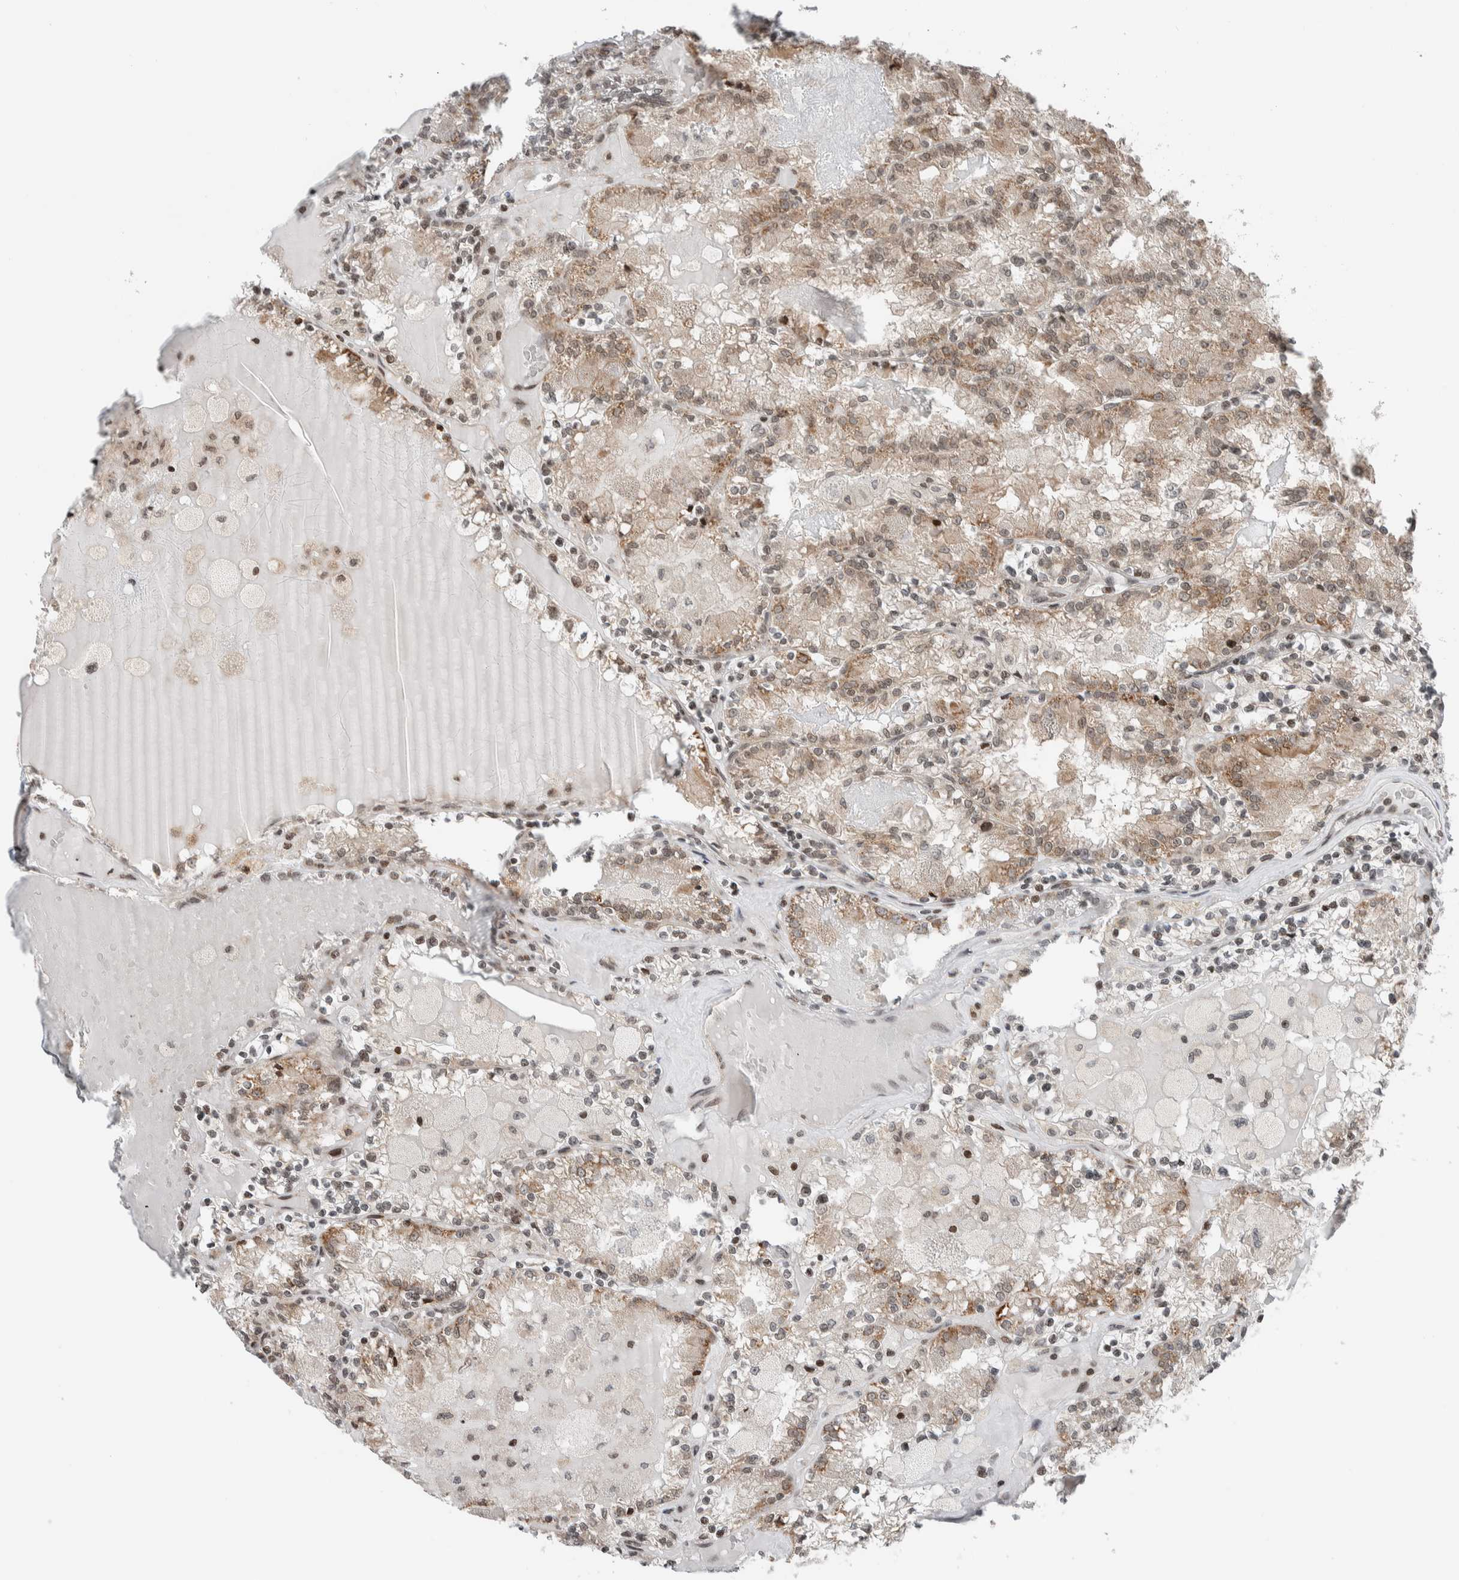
{"staining": {"intensity": "weak", "quantity": "25%-75%", "location": "cytoplasmic/membranous"}, "tissue": "renal cancer", "cell_type": "Tumor cells", "image_type": "cancer", "snomed": [{"axis": "morphology", "description": "Adenocarcinoma, NOS"}, {"axis": "topography", "description": "Kidney"}], "caption": "Protein staining by immunohistochemistry (IHC) demonstrates weak cytoplasmic/membranous positivity in about 25%-75% of tumor cells in renal cancer.", "gene": "NPLOC4", "patient": {"sex": "female", "age": 56}}